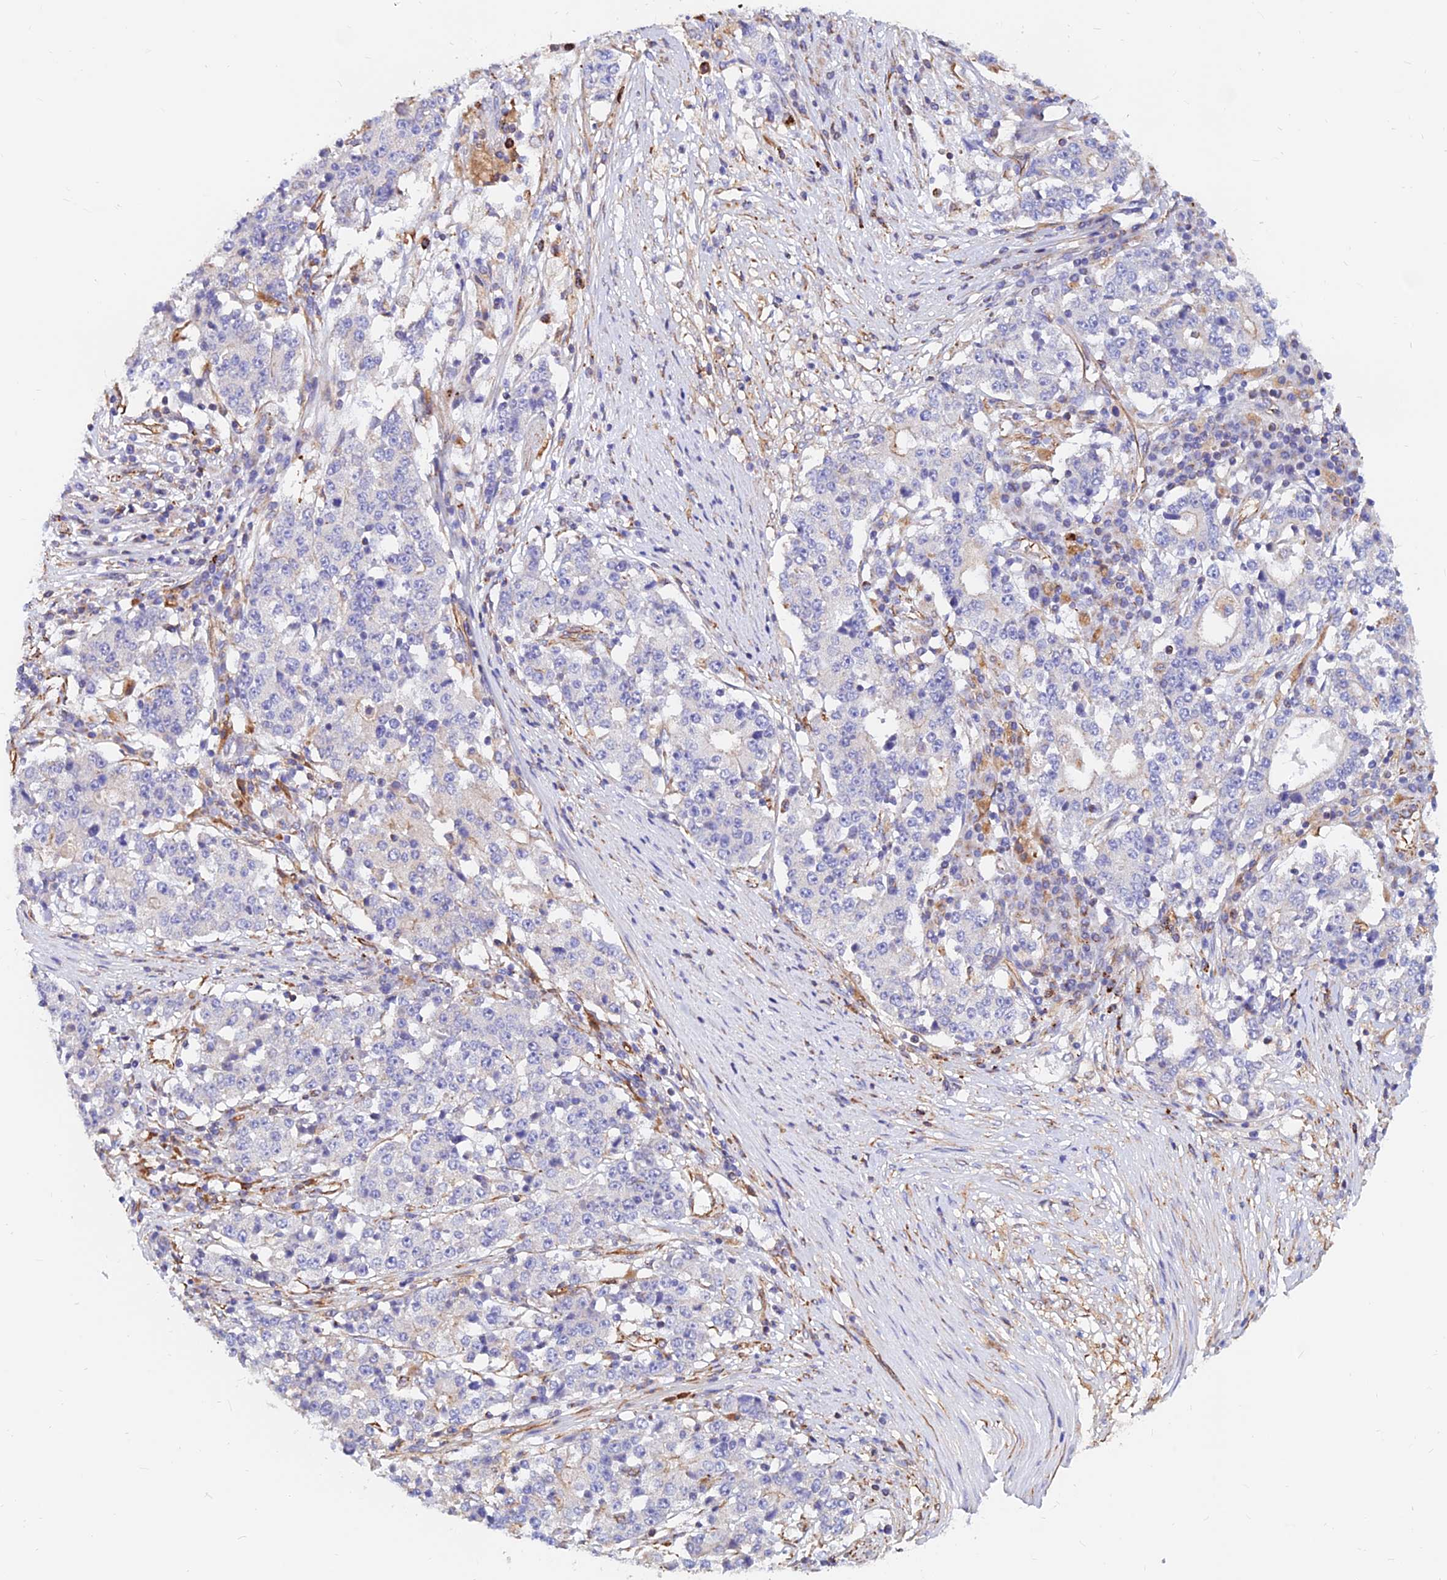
{"staining": {"intensity": "negative", "quantity": "none", "location": "none"}, "tissue": "stomach cancer", "cell_type": "Tumor cells", "image_type": "cancer", "snomed": [{"axis": "morphology", "description": "Adenocarcinoma, NOS"}, {"axis": "topography", "description": "Stomach"}], "caption": "Tumor cells show no significant protein expression in adenocarcinoma (stomach).", "gene": "CDK18", "patient": {"sex": "male", "age": 59}}